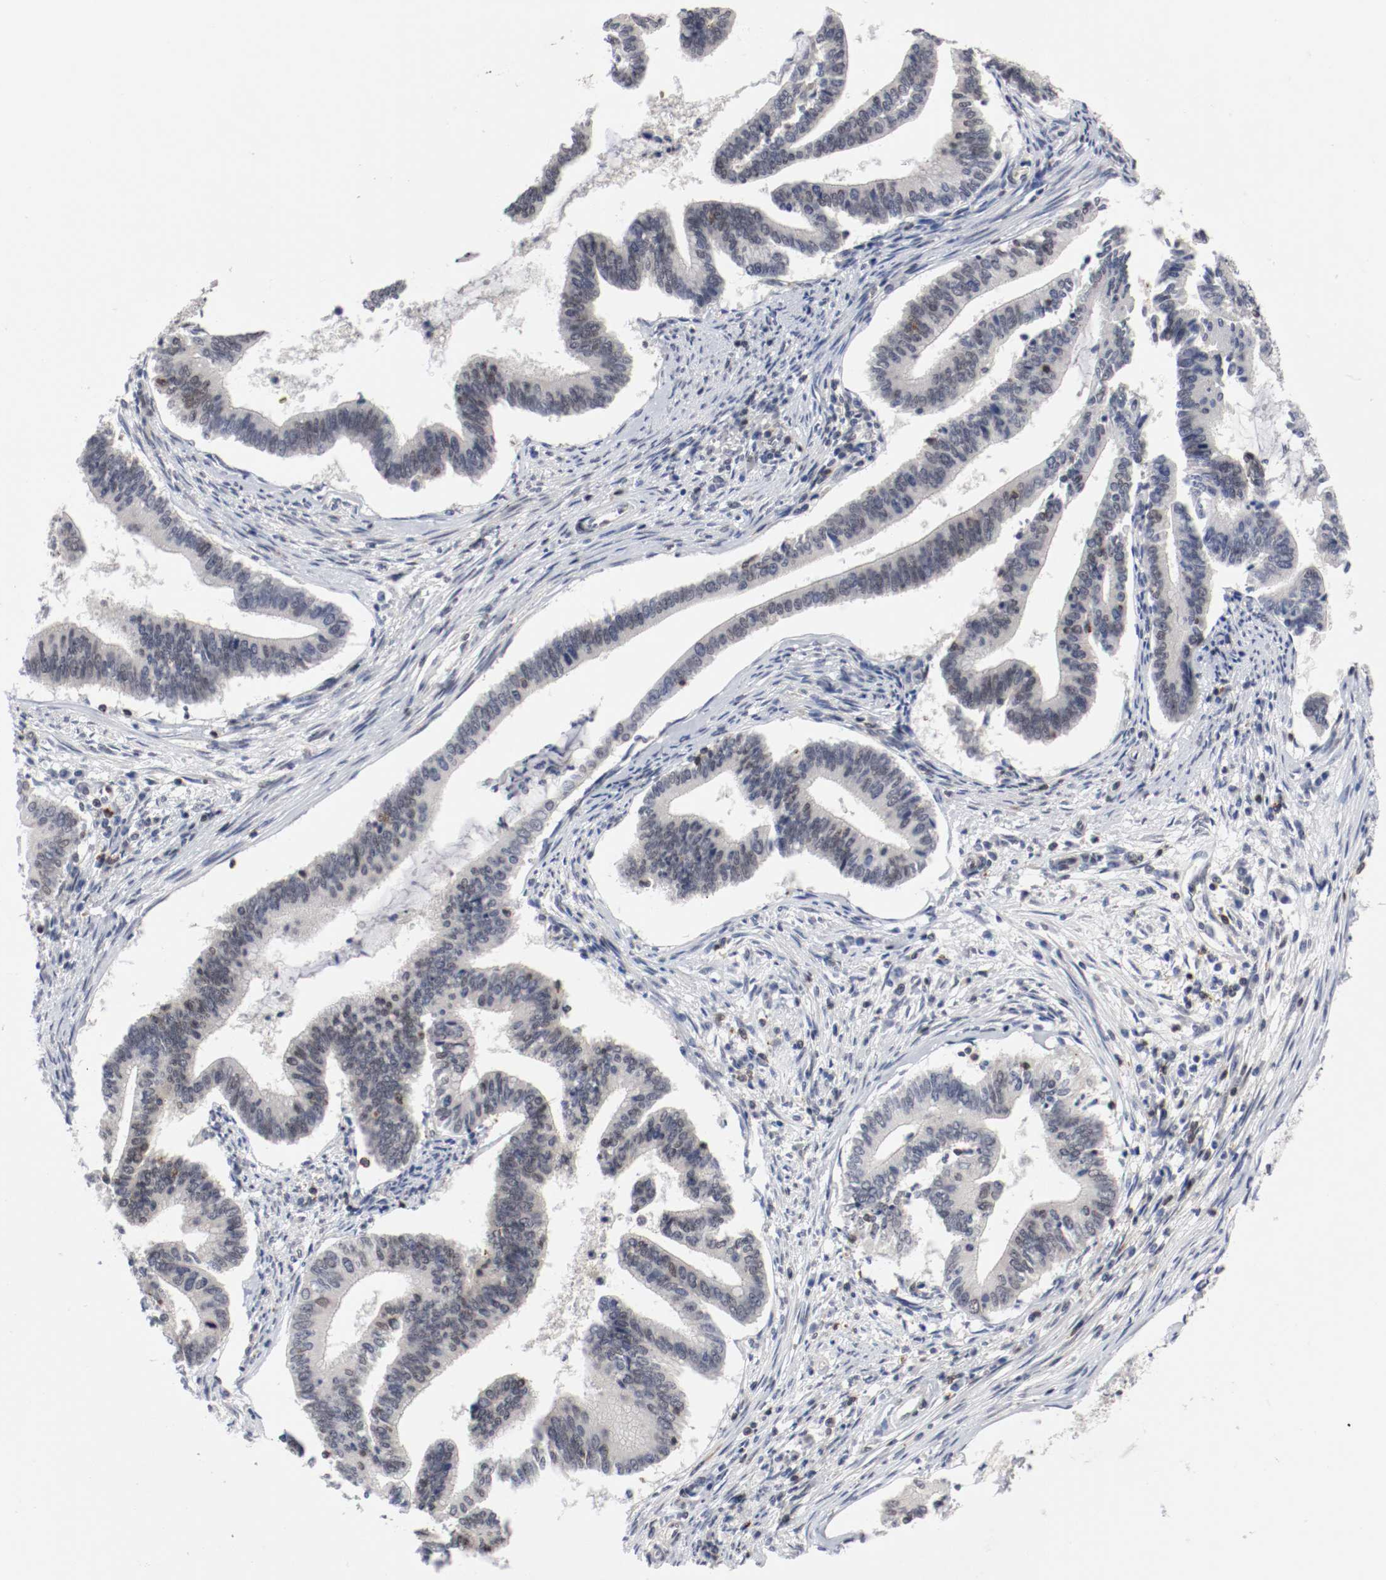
{"staining": {"intensity": "weak", "quantity": "<25%", "location": "nuclear"}, "tissue": "cervical cancer", "cell_type": "Tumor cells", "image_type": "cancer", "snomed": [{"axis": "morphology", "description": "Adenocarcinoma, NOS"}, {"axis": "topography", "description": "Cervix"}], "caption": "This is an IHC micrograph of human adenocarcinoma (cervical). There is no positivity in tumor cells.", "gene": "JUND", "patient": {"sex": "female", "age": 36}}